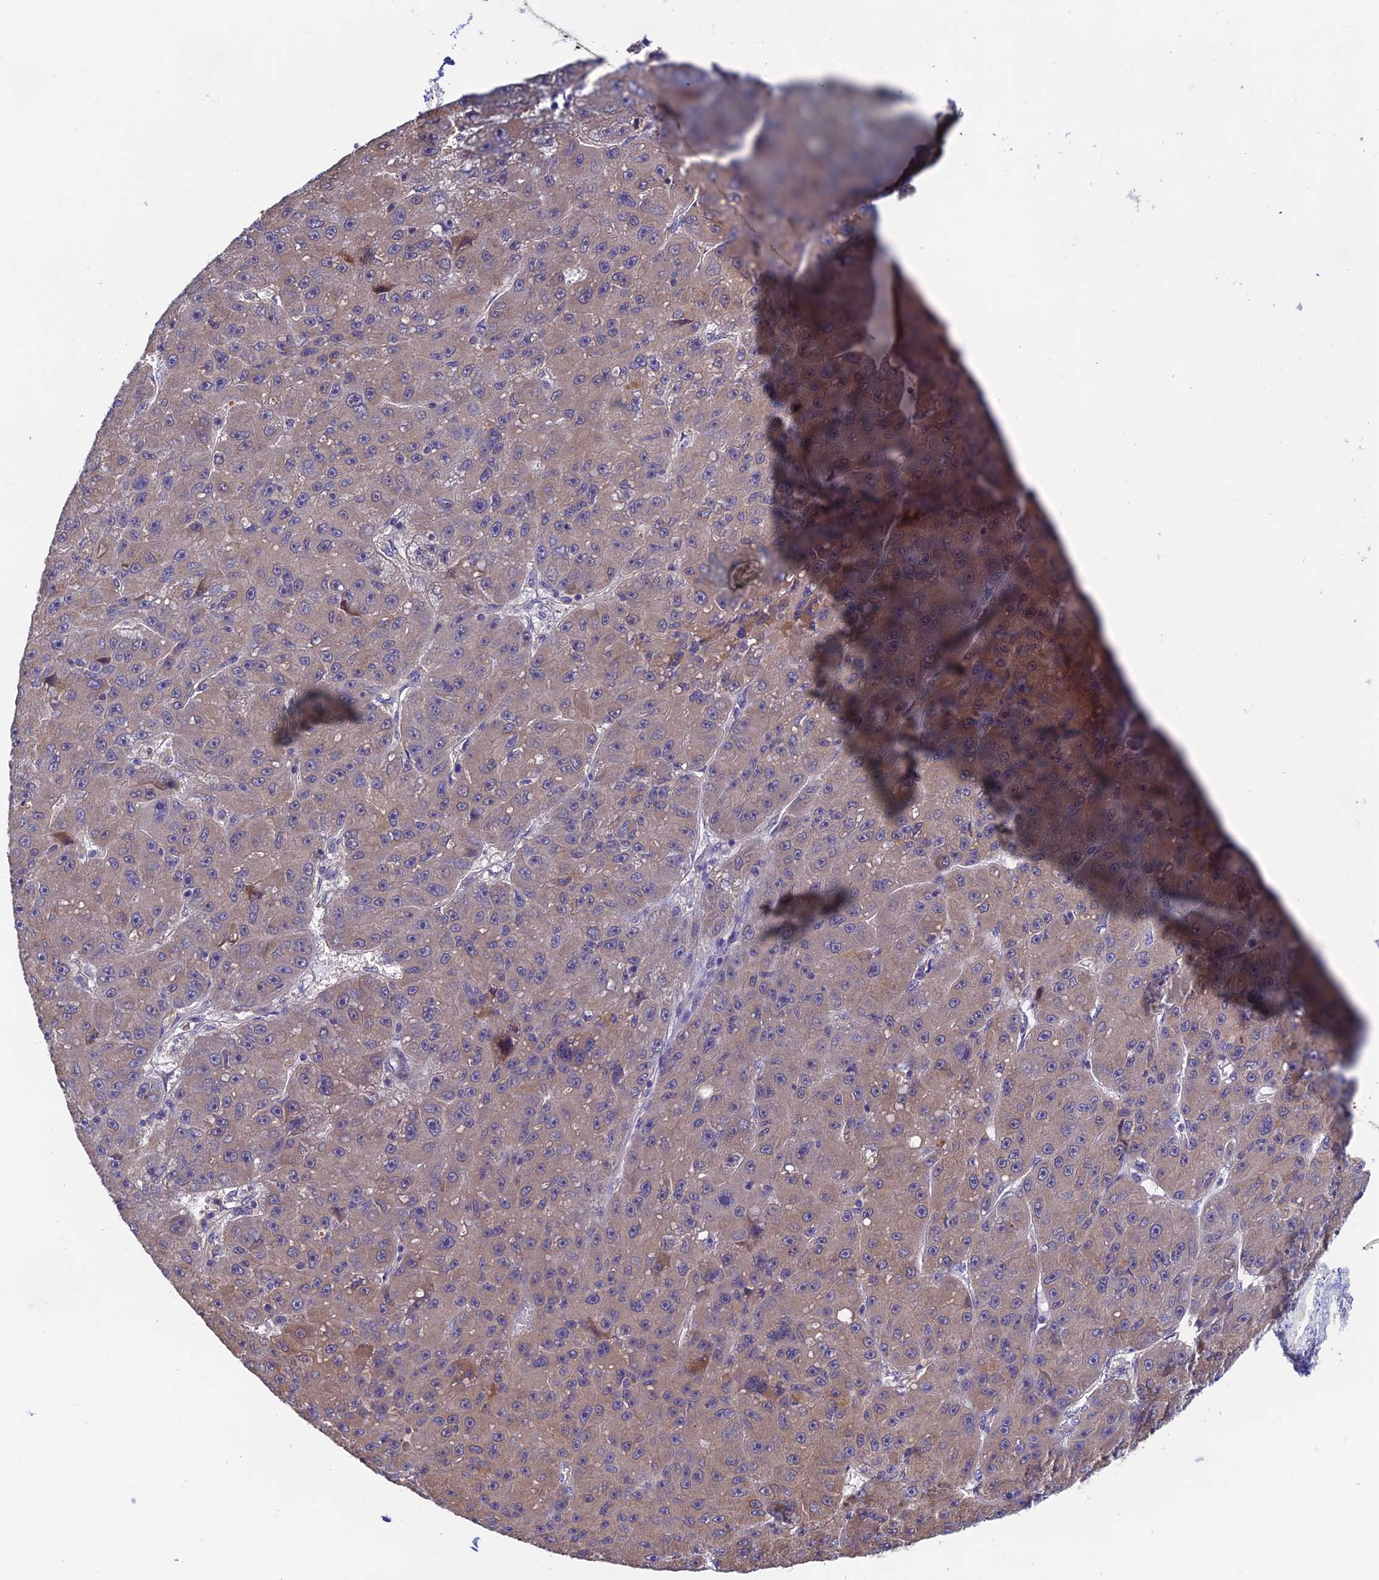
{"staining": {"intensity": "weak", "quantity": "<25%", "location": "cytoplasmic/membranous"}, "tissue": "liver cancer", "cell_type": "Tumor cells", "image_type": "cancer", "snomed": [{"axis": "morphology", "description": "Carcinoma, Hepatocellular, NOS"}, {"axis": "topography", "description": "Liver"}], "caption": "Tumor cells show no significant protein positivity in liver hepatocellular carcinoma.", "gene": "HECA", "patient": {"sex": "male", "age": 67}}